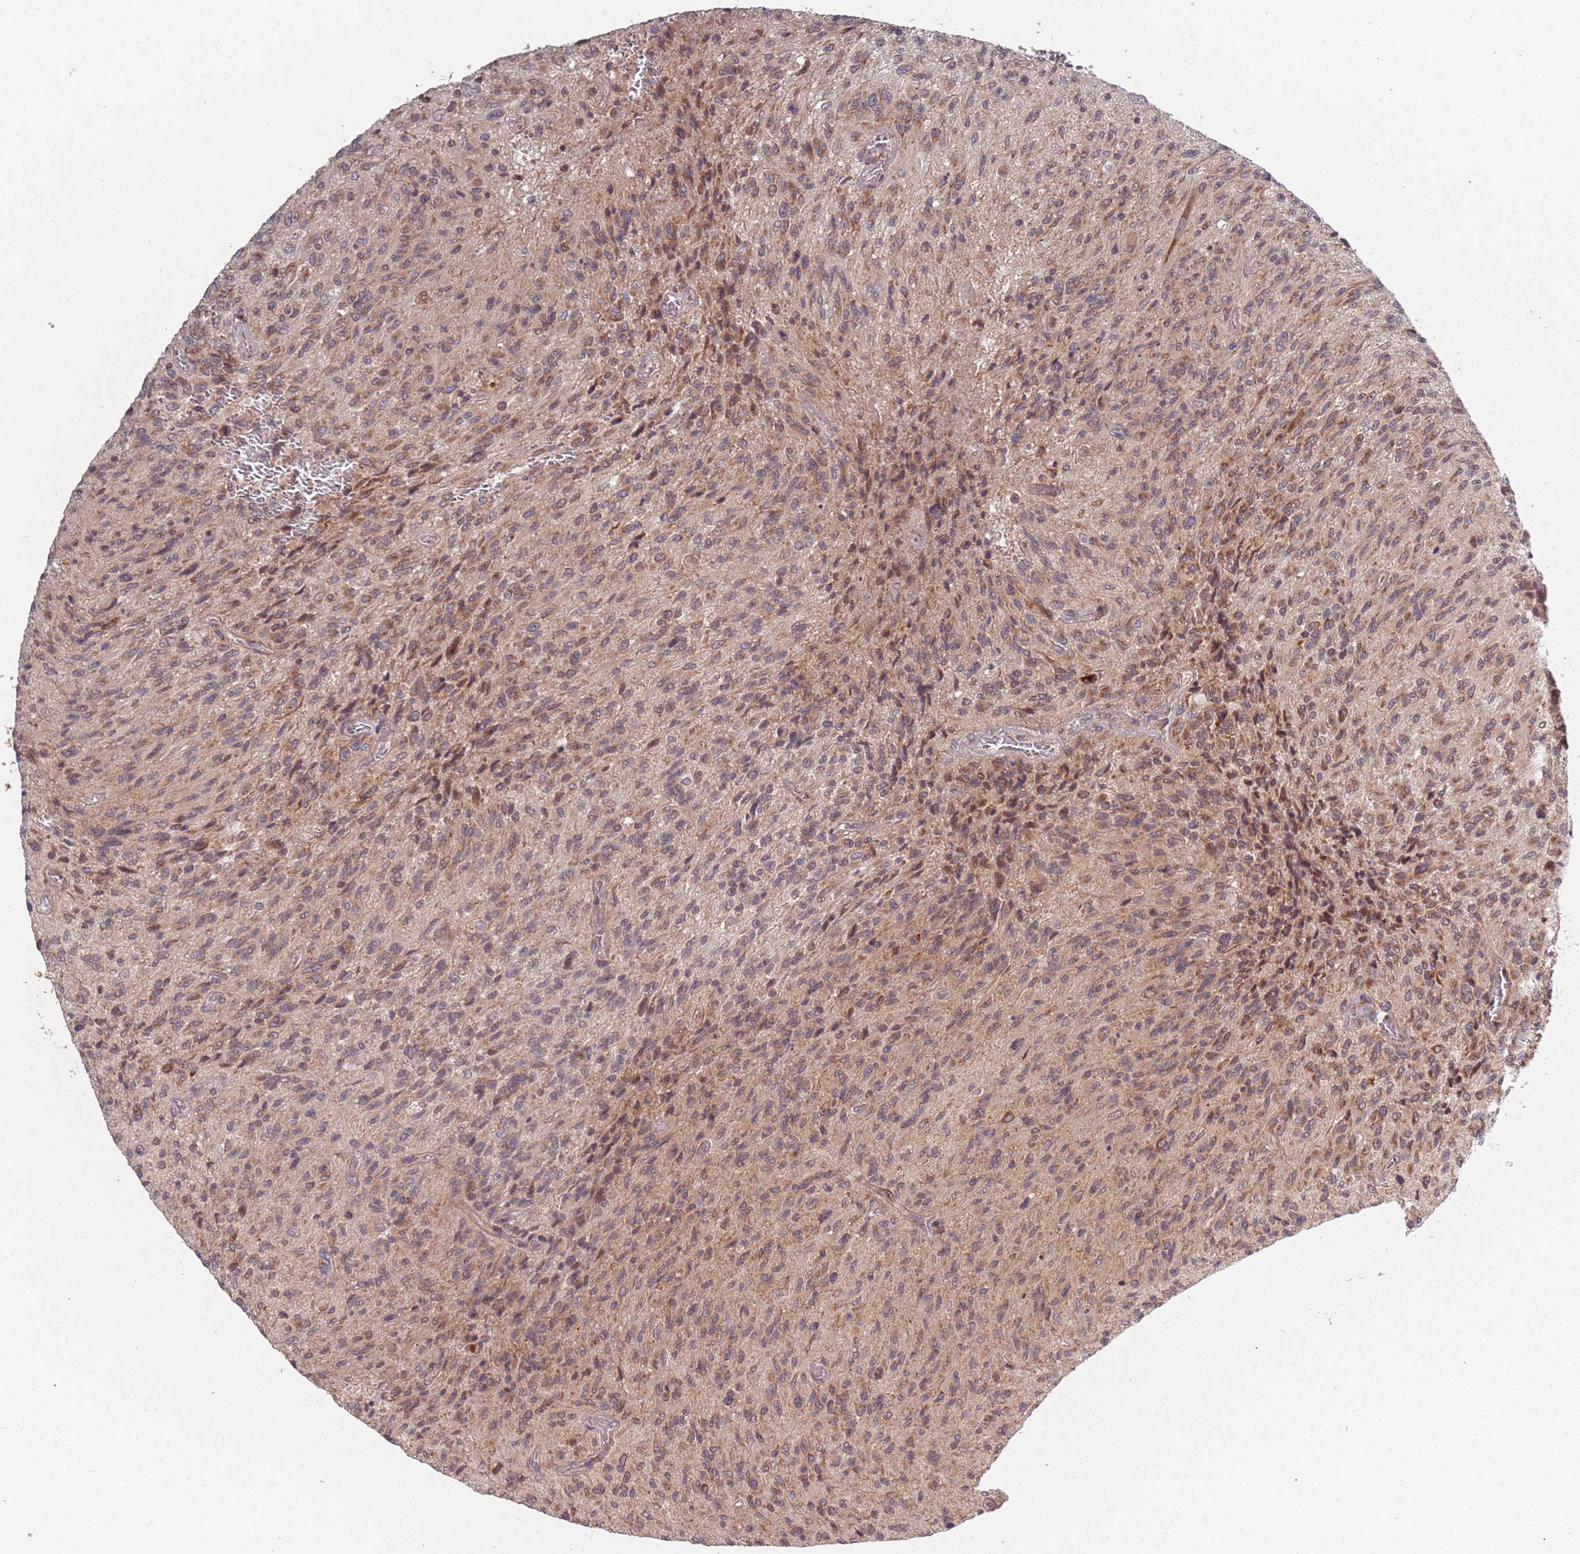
{"staining": {"intensity": "moderate", "quantity": "25%-75%", "location": "cytoplasmic/membranous"}, "tissue": "glioma", "cell_type": "Tumor cells", "image_type": "cancer", "snomed": [{"axis": "morphology", "description": "Normal tissue, NOS"}, {"axis": "morphology", "description": "Glioma, malignant, High grade"}, {"axis": "topography", "description": "Cerebral cortex"}], "caption": "Glioma stained with a protein marker reveals moderate staining in tumor cells.", "gene": "PLD6", "patient": {"sex": "male", "age": 56}}